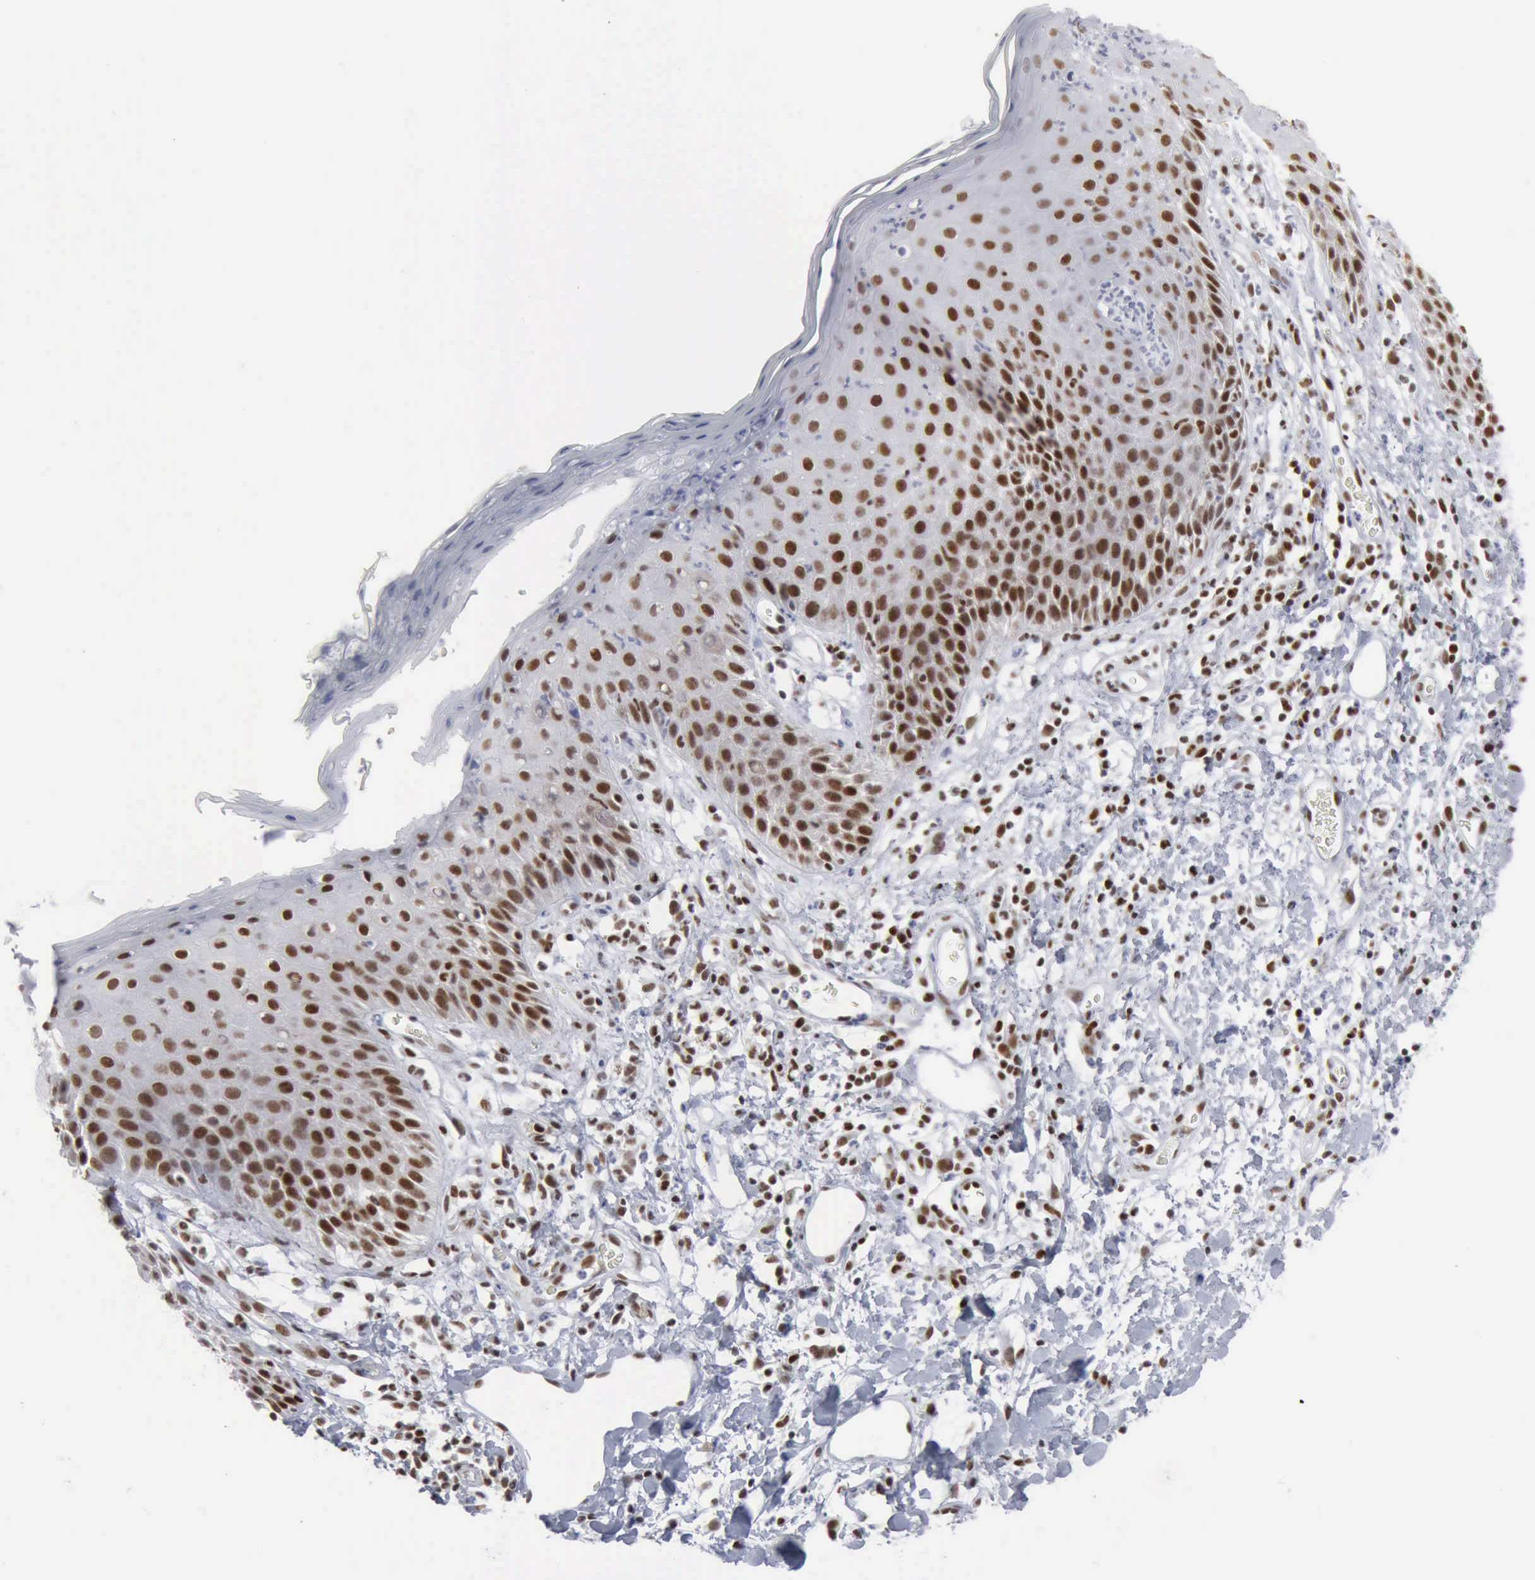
{"staining": {"intensity": "strong", "quantity": ">75%", "location": "nuclear"}, "tissue": "skin", "cell_type": "Epidermal cells", "image_type": "normal", "snomed": [{"axis": "morphology", "description": "Normal tissue, NOS"}, {"axis": "topography", "description": "Vulva"}, {"axis": "topography", "description": "Peripheral nerve tissue"}], "caption": "An image of human skin stained for a protein shows strong nuclear brown staining in epidermal cells.", "gene": "XPA", "patient": {"sex": "female", "age": 68}}